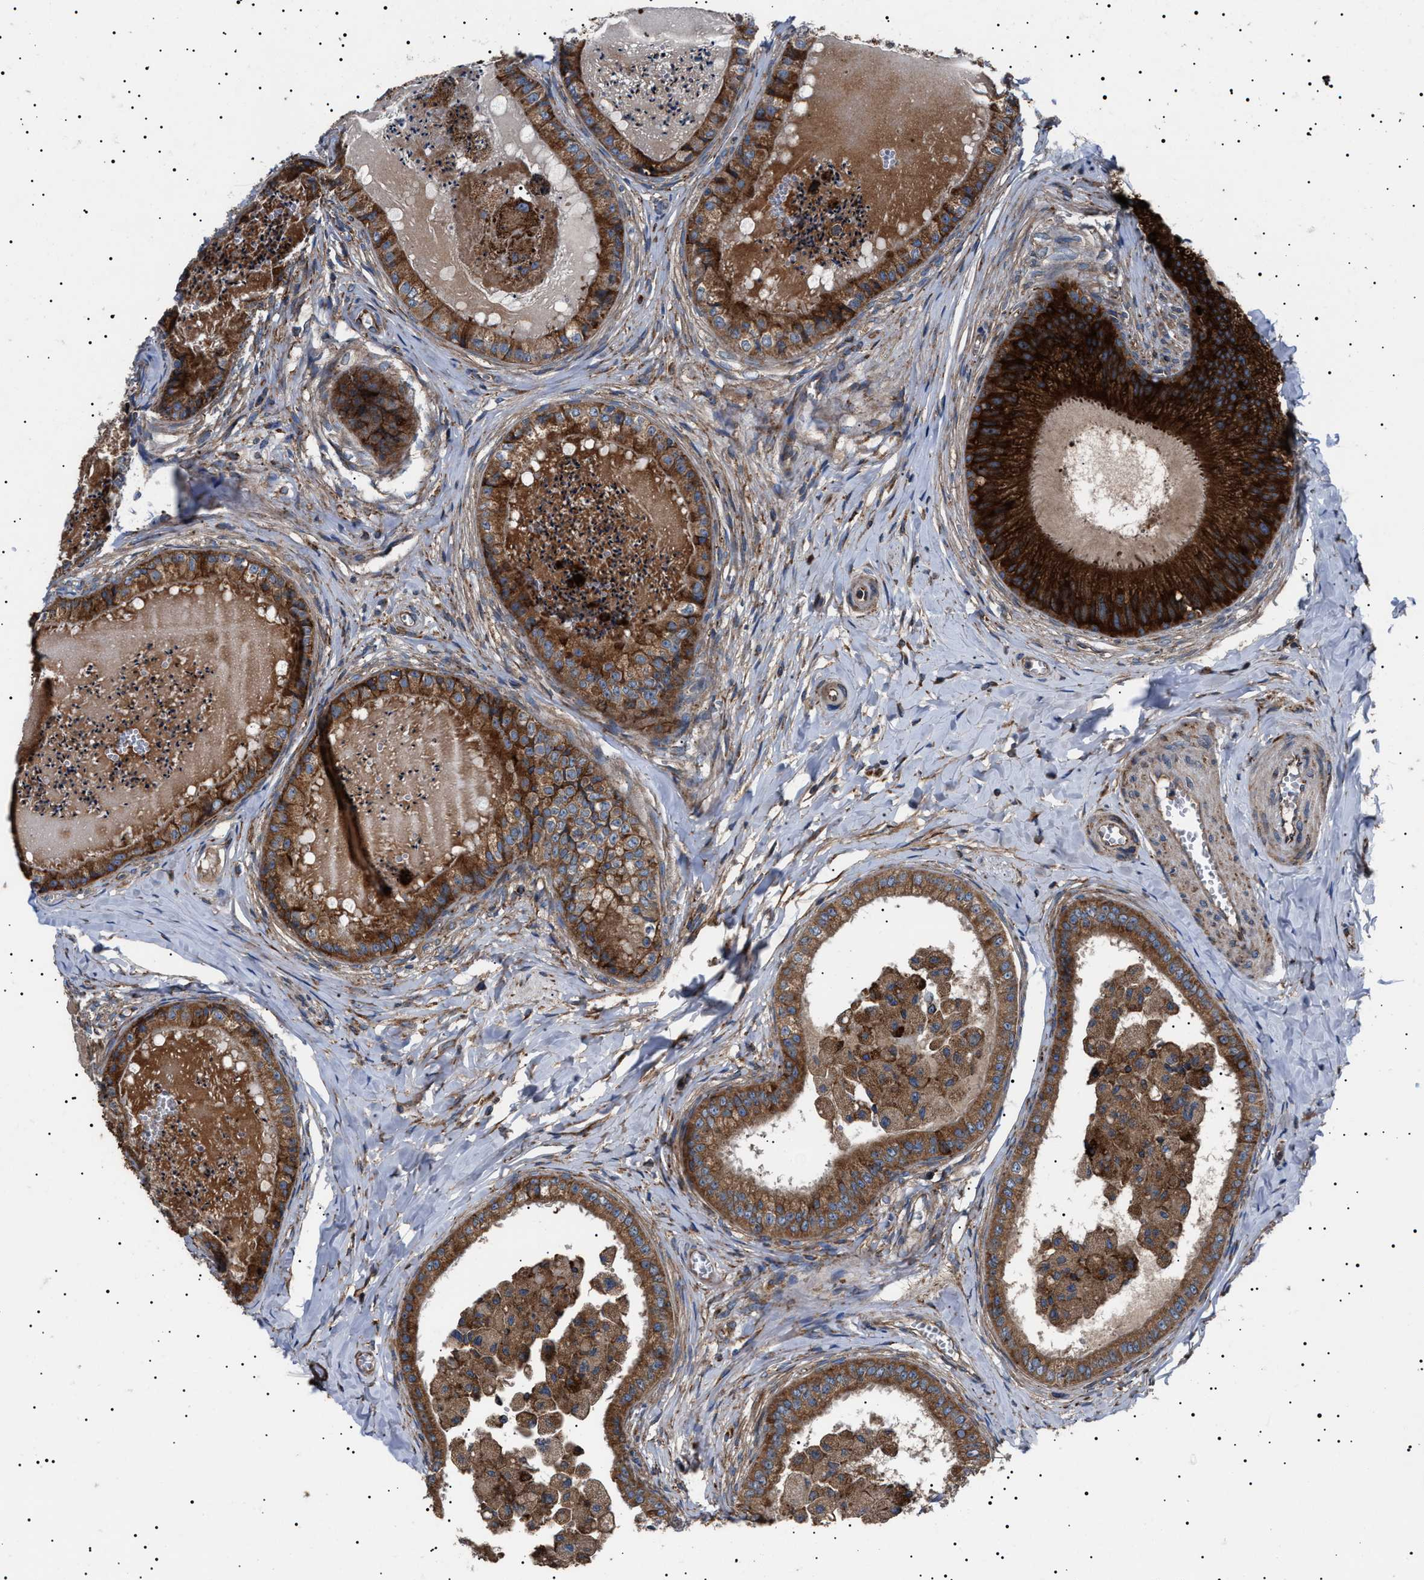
{"staining": {"intensity": "strong", "quantity": ">75%", "location": "cytoplasmic/membranous"}, "tissue": "epididymis", "cell_type": "Glandular cells", "image_type": "normal", "snomed": [{"axis": "morphology", "description": "Normal tissue, NOS"}, {"axis": "topography", "description": "Epididymis"}], "caption": "Protein analysis of benign epididymis displays strong cytoplasmic/membranous staining in approximately >75% of glandular cells.", "gene": "TOP1MT", "patient": {"sex": "male", "age": 31}}